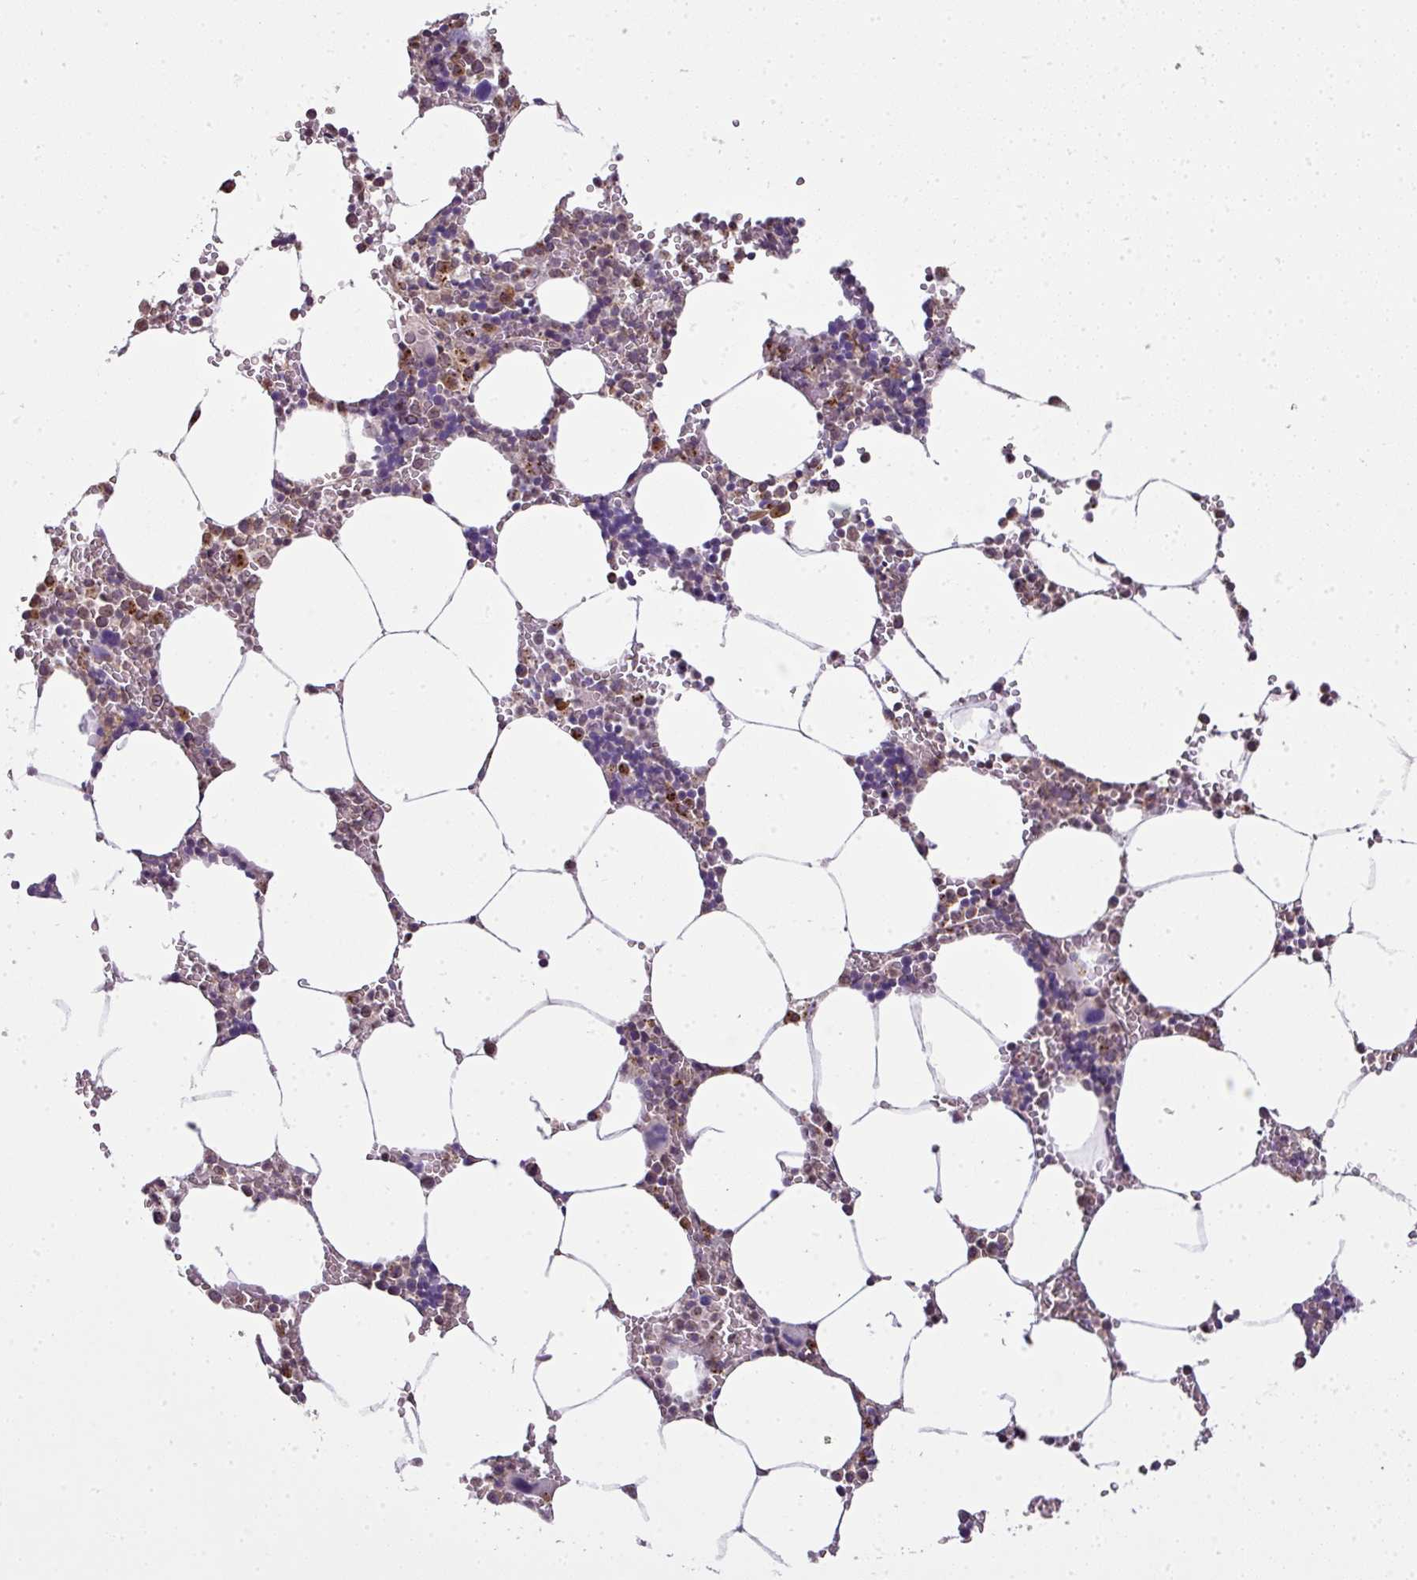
{"staining": {"intensity": "moderate", "quantity": "<25%", "location": "cytoplasmic/membranous"}, "tissue": "bone marrow", "cell_type": "Hematopoietic cells", "image_type": "normal", "snomed": [{"axis": "morphology", "description": "Normal tissue, NOS"}, {"axis": "topography", "description": "Bone marrow"}], "caption": "A brown stain highlights moderate cytoplasmic/membranous positivity of a protein in hematopoietic cells of normal human bone marrow. (Stains: DAB in brown, nuclei in blue, Microscopy: brightfield microscopy at high magnification).", "gene": "JPH2", "patient": {"sex": "male", "age": 70}}